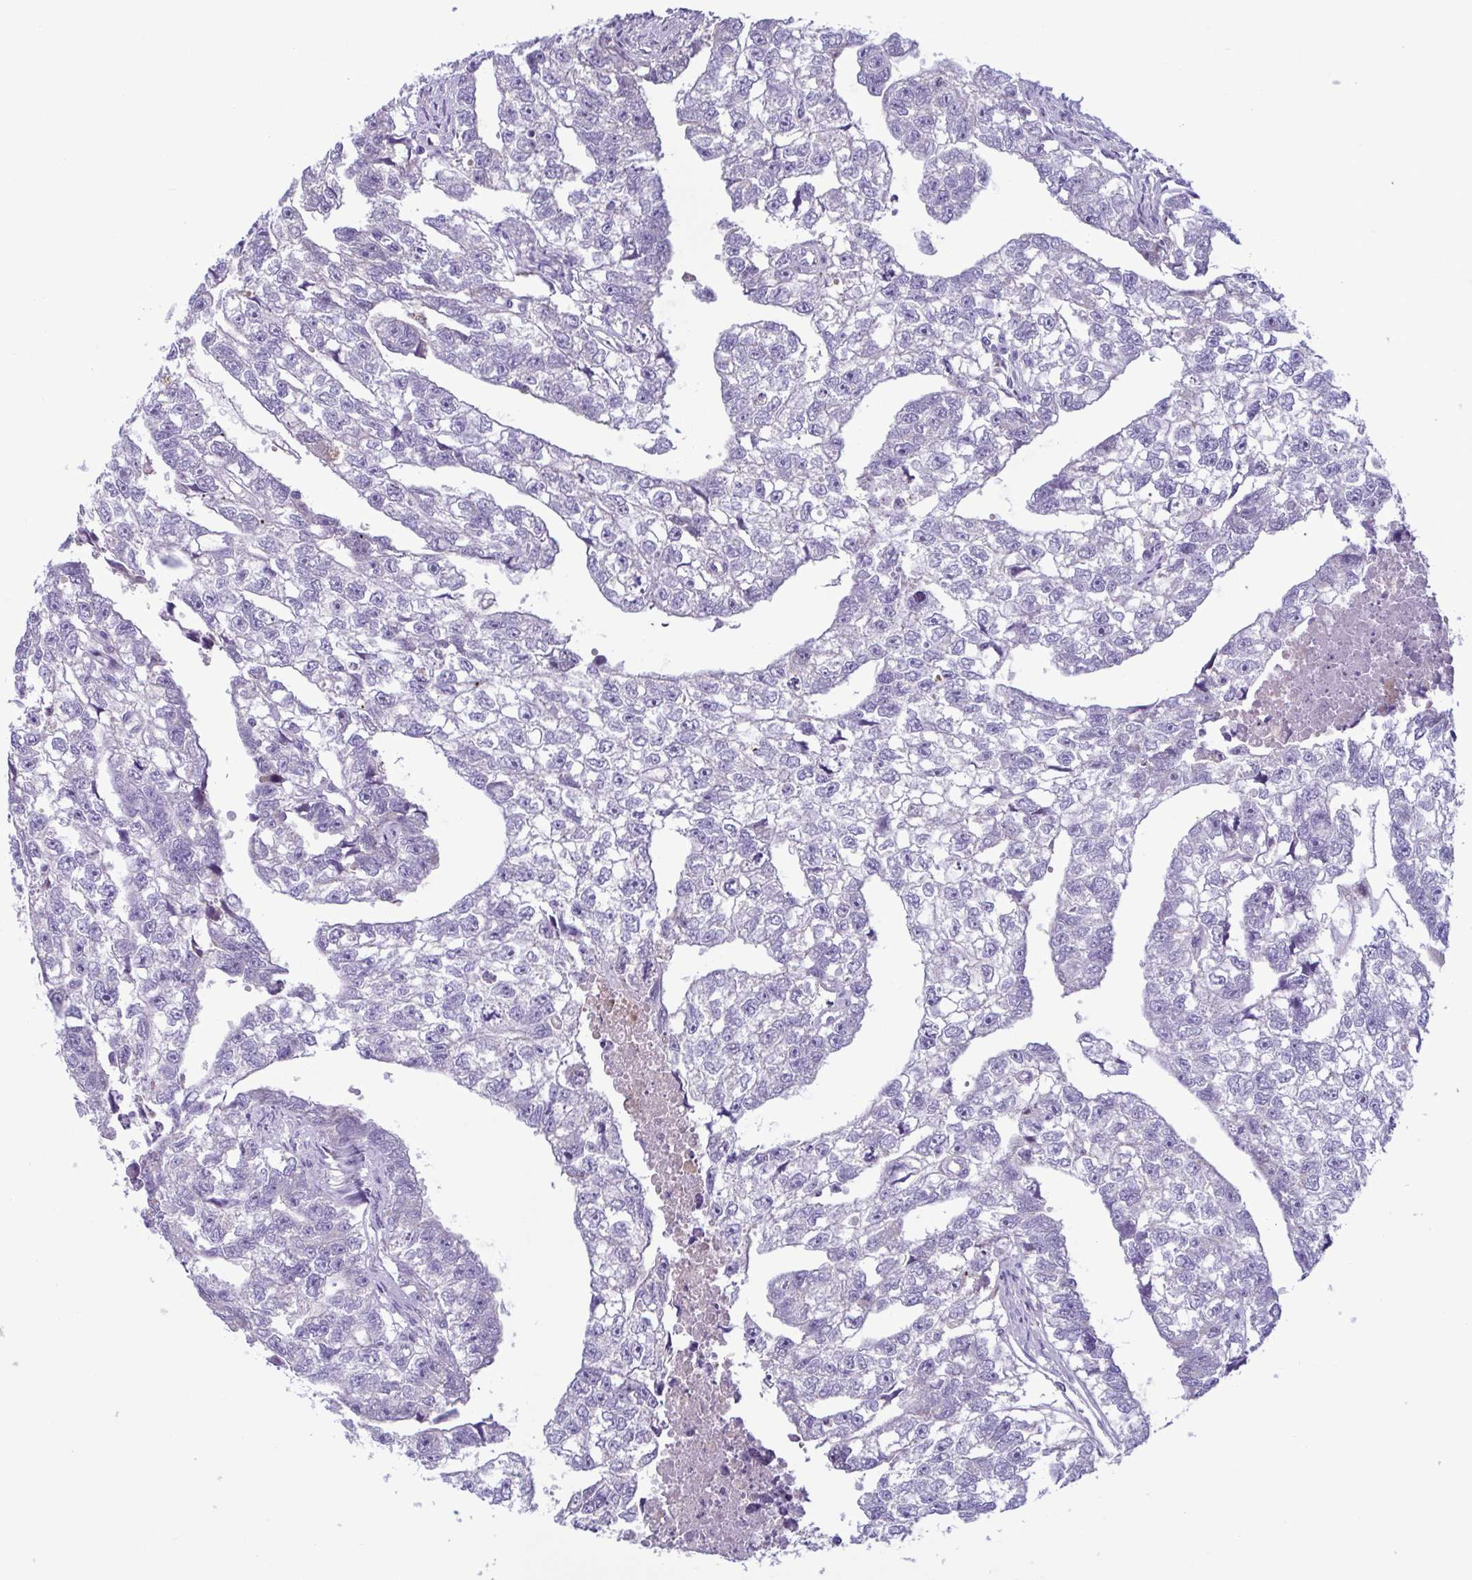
{"staining": {"intensity": "negative", "quantity": "none", "location": "none"}, "tissue": "testis cancer", "cell_type": "Tumor cells", "image_type": "cancer", "snomed": [{"axis": "morphology", "description": "Carcinoma, Embryonal, NOS"}, {"axis": "morphology", "description": "Teratoma, malignant, NOS"}, {"axis": "topography", "description": "Testis"}], "caption": "A histopathology image of testis cancer (embryonal carcinoma) stained for a protein shows no brown staining in tumor cells.", "gene": "F13B", "patient": {"sex": "male", "age": 44}}